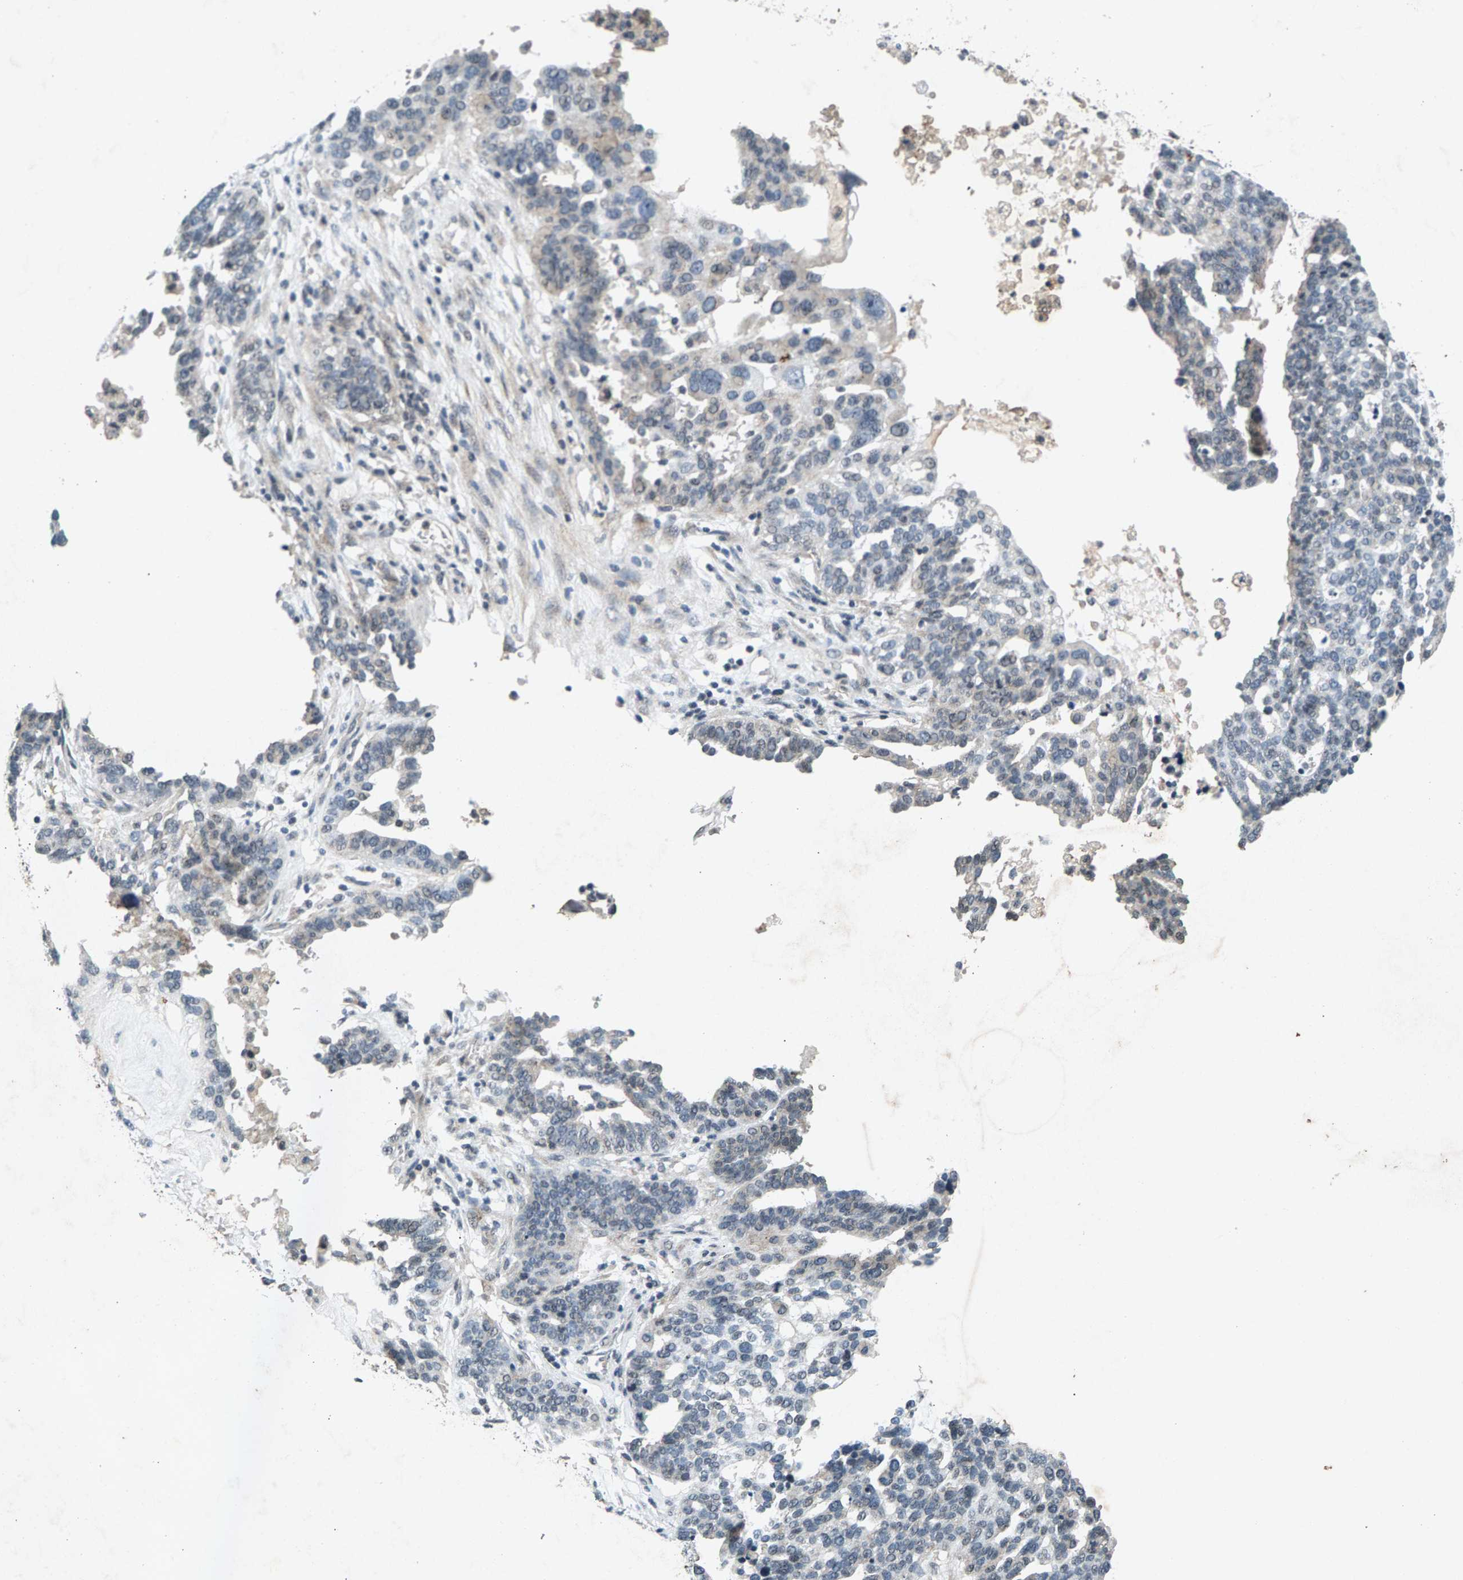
{"staining": {"intensity": "negative", "quantity": "none", "location": "none"}, "tissue": "ovarian cancer", "cell_type": "Tumor cells", "image_type": "cancer", "snomed": [{"axis": "morphology", "description": "Cystadenocarcinoma, serous, NOS"}, {"axis": "topography", "description": "Ovary"}], "caption": "Tumor cells are negative for protein expression in human ovarian cancer (serous cystadenocarcinoma).", "gene": "ZPR1", "patient": {"sex": "female", "age": 59}}